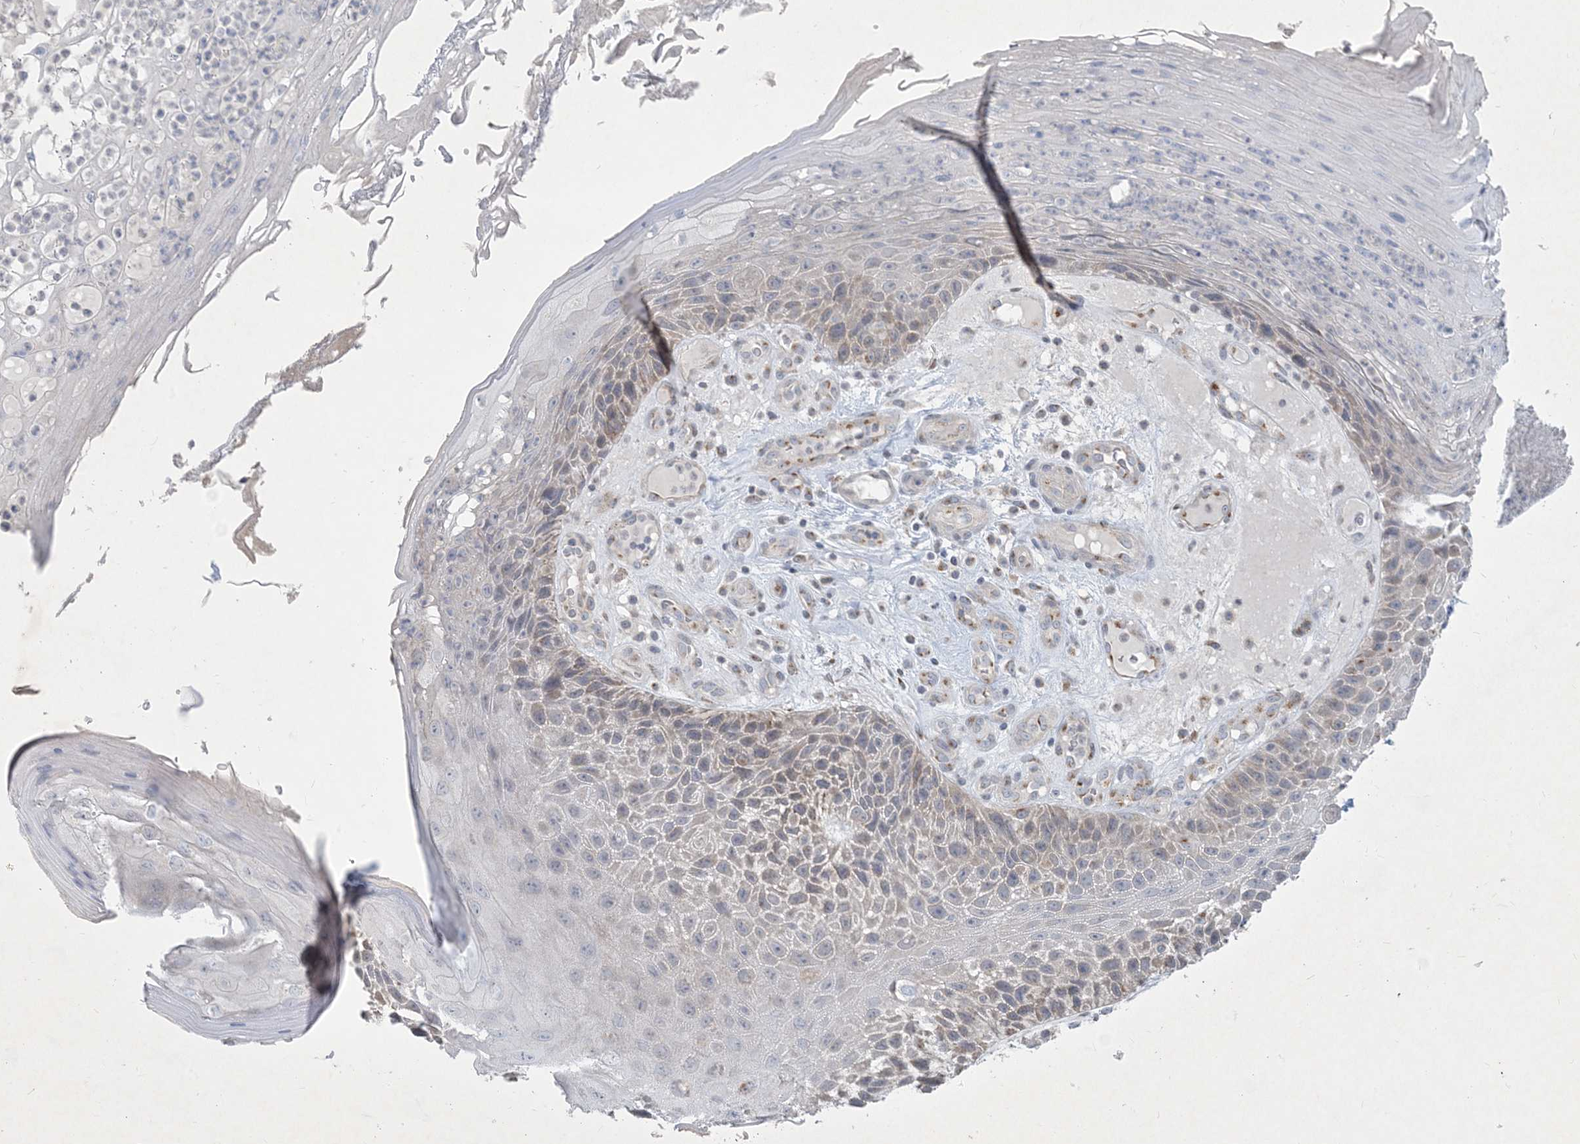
{"staining": {"intensity": "weak", "quantity": "25%-75%", "location": "cytoplasmic/membranous"}, "tissue": "skin cancer", "cell_type": "Tumor cells", "image_type": "cancer", "snomed": [{"axis": "morphology", "description": "Squamous cell carcinoma, NOS"}, {"axis": "topography", "description": "Skin"}], "caption": "DAB (3,3'-diaminobenzidine) immunohistochemical staining of skin cancer shows weak cytoplasmic/membranous protein expression in approximately 25%-75% of tumor cells.", "gene": "CCDC14", "patient": {"sex": "female", "age": 88}}